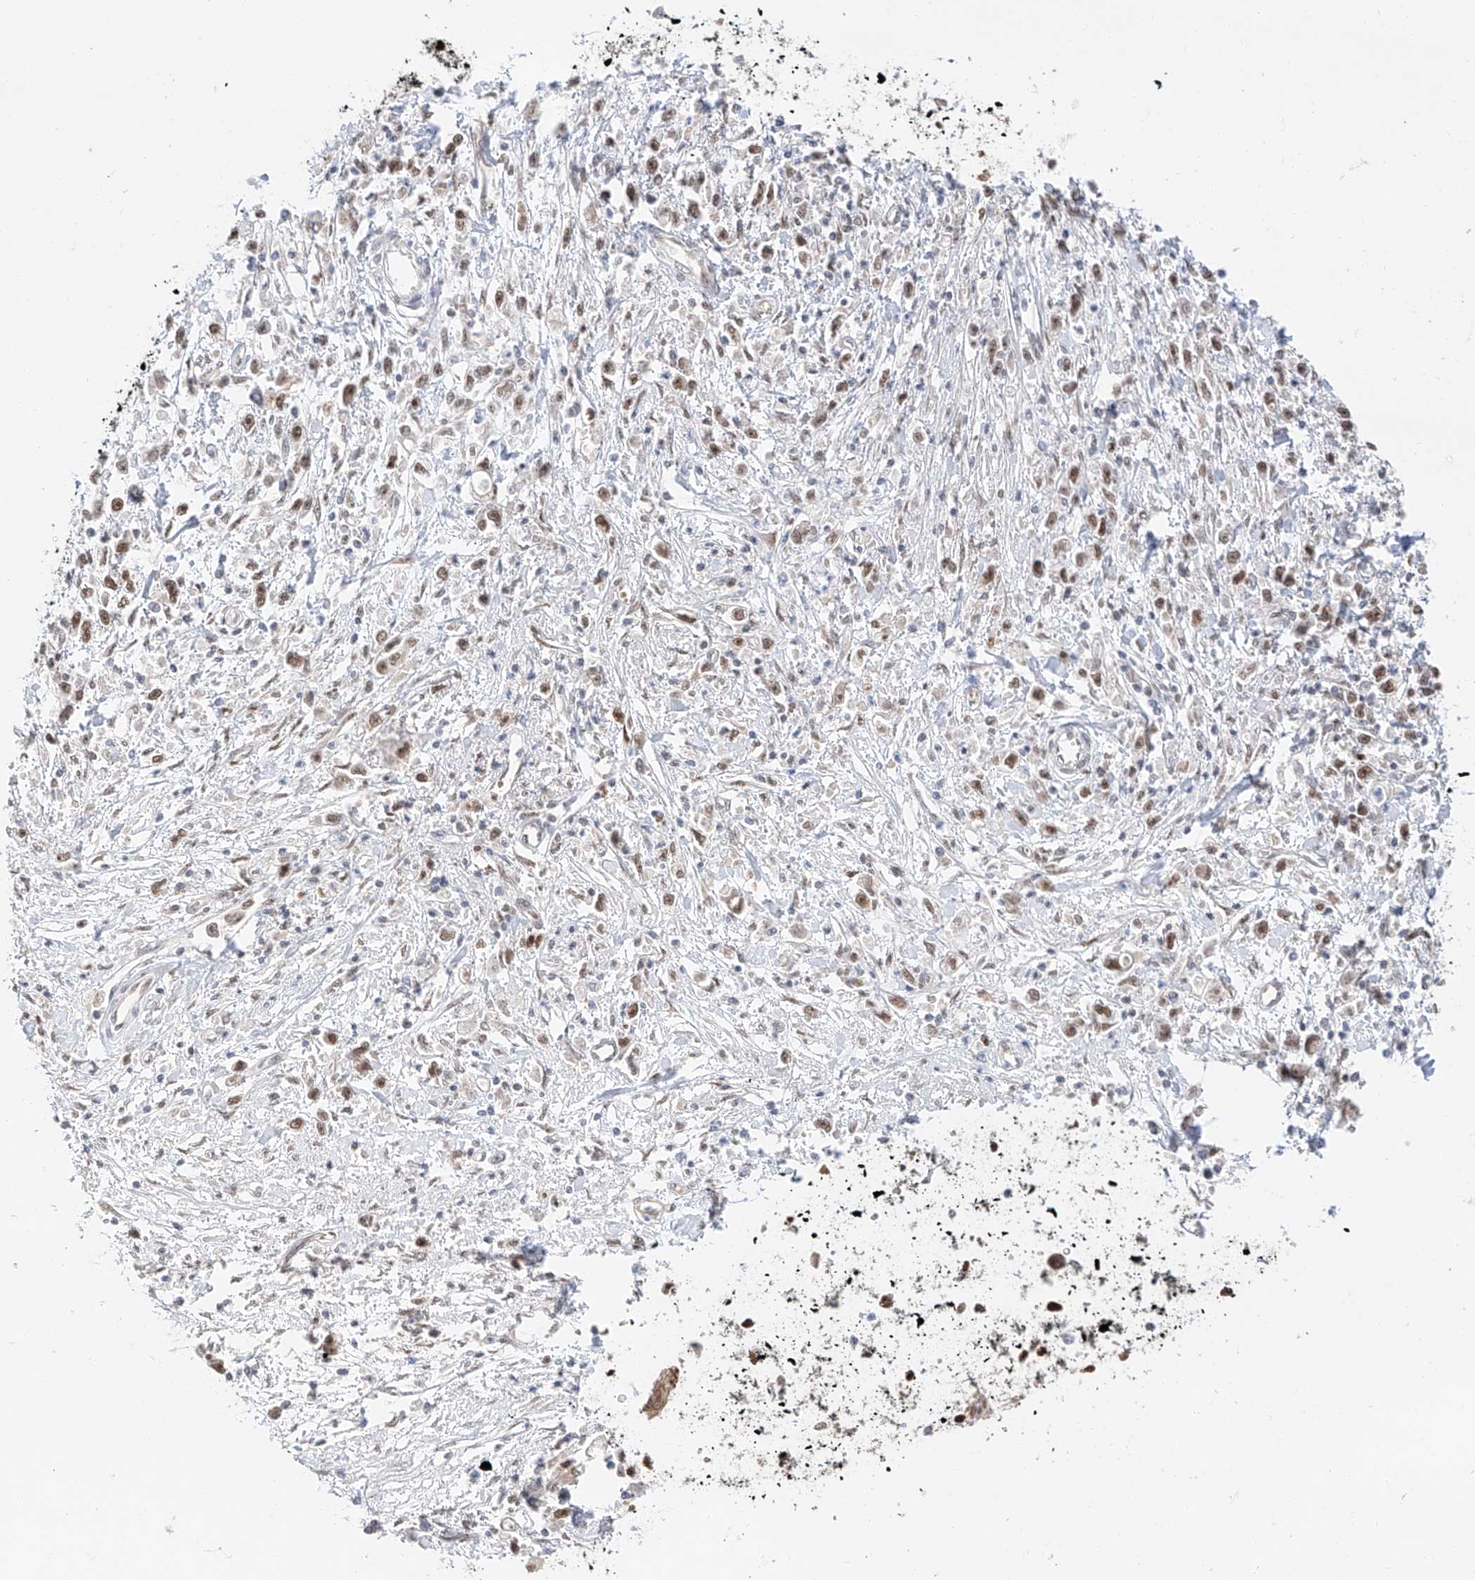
{"staining": {"intensity": "moderate", "quantity": ">75%", "location": "nuclear"}, "tissue": "stomach cancer", "cell_type": "Tumor cells", "image_type": "cancer", "snomed": [{"axis": "morphology", "description": "Adenocarcinoma, NOS"}, {"axis": "topography", "description": "Stomach"}], "caption": "IHC of adenocarcinoma (stomach) displays medium levels of moderate nuclear positivity in approximately >75% of tumor cells. Using DAB (brown) and hematoxylin (blue) stains, captured at high magnification using brightfield microscopy.", "gene": "POGK", "patient": {"sex": "female", "age": 59}}